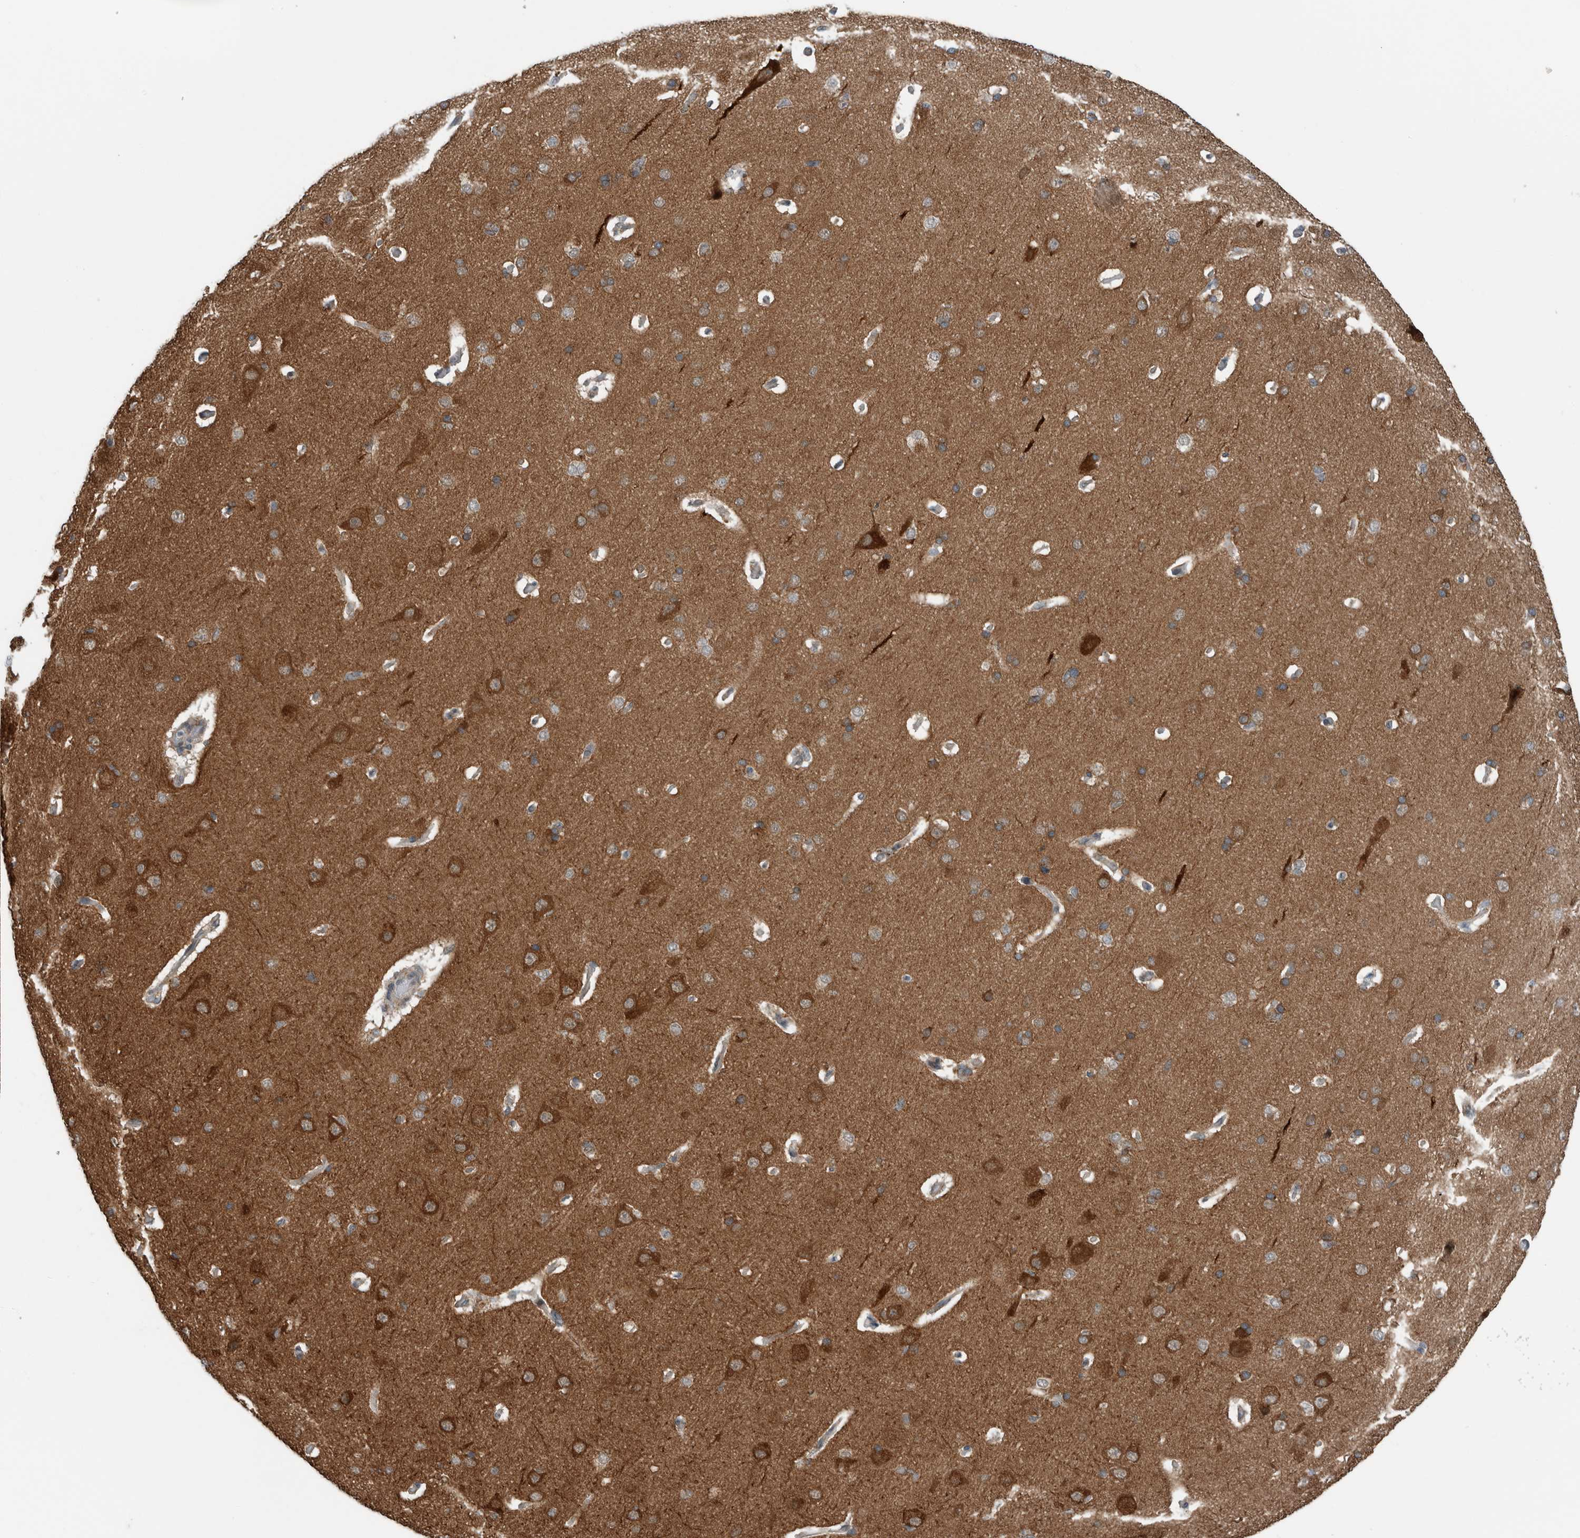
{"staining": {"intensity": "weak", "quantity": ">75%", "location": "cytoplasmic/membranous"}, "tissue": "cerebral cortex", "cell_type": "Endothelial cells", "image_type": "normal", "snomed": [{"axis": "morphology", "description": "Normal tissue, NOS"}, {"axis": "topography", "description": "Cerebral cortex"}], "caption": "Human cerebral cortex stained with a brown dye demonstrates weak cytoplasmic/membranous positive expression in about >75% of endothelial cells.", "gene": "GBA2", "patient": {"sex": "male", "age": 62}}